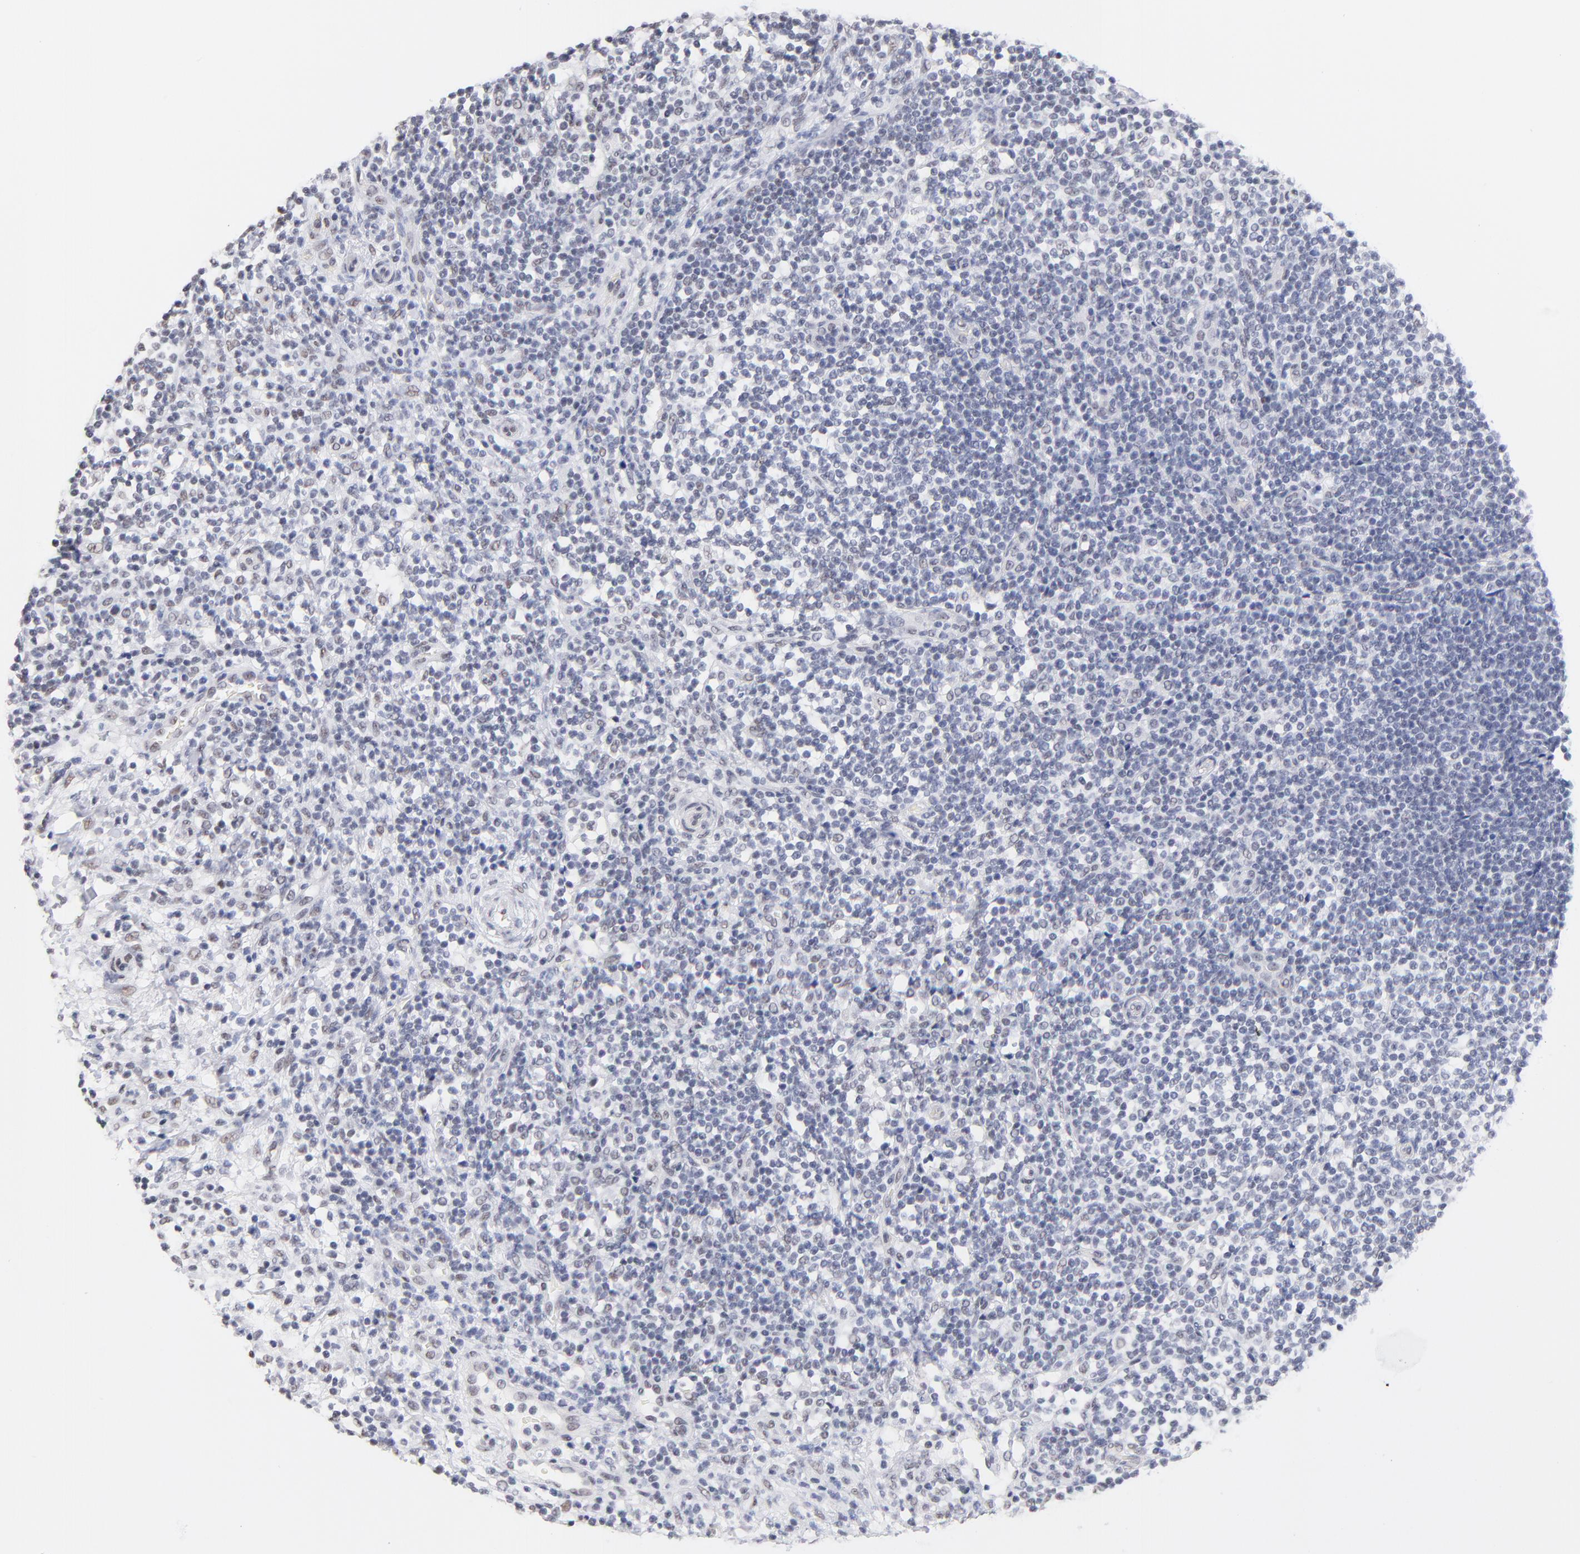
{"staining": {"intensity": "negative", "quantity": "none", "location": "none"}, "tissue": "lymphoma", "cell_type": "Tumor cells", "image_type": "cancer", "snomed": [{"axis": "morphology", "description": "Malignant lymphoma, non-Hodgkin's type, Low grade"}, {"axis": "topography", "description": "Lymph node"}], "caption": "Immunohistochemistry photomicrograph of human lymphoma stained for a protein (brown), which demonstrates no positivity in tumor cells.", "gene": "ZNF74", "patient": {"sex": "female", "age": 76}}